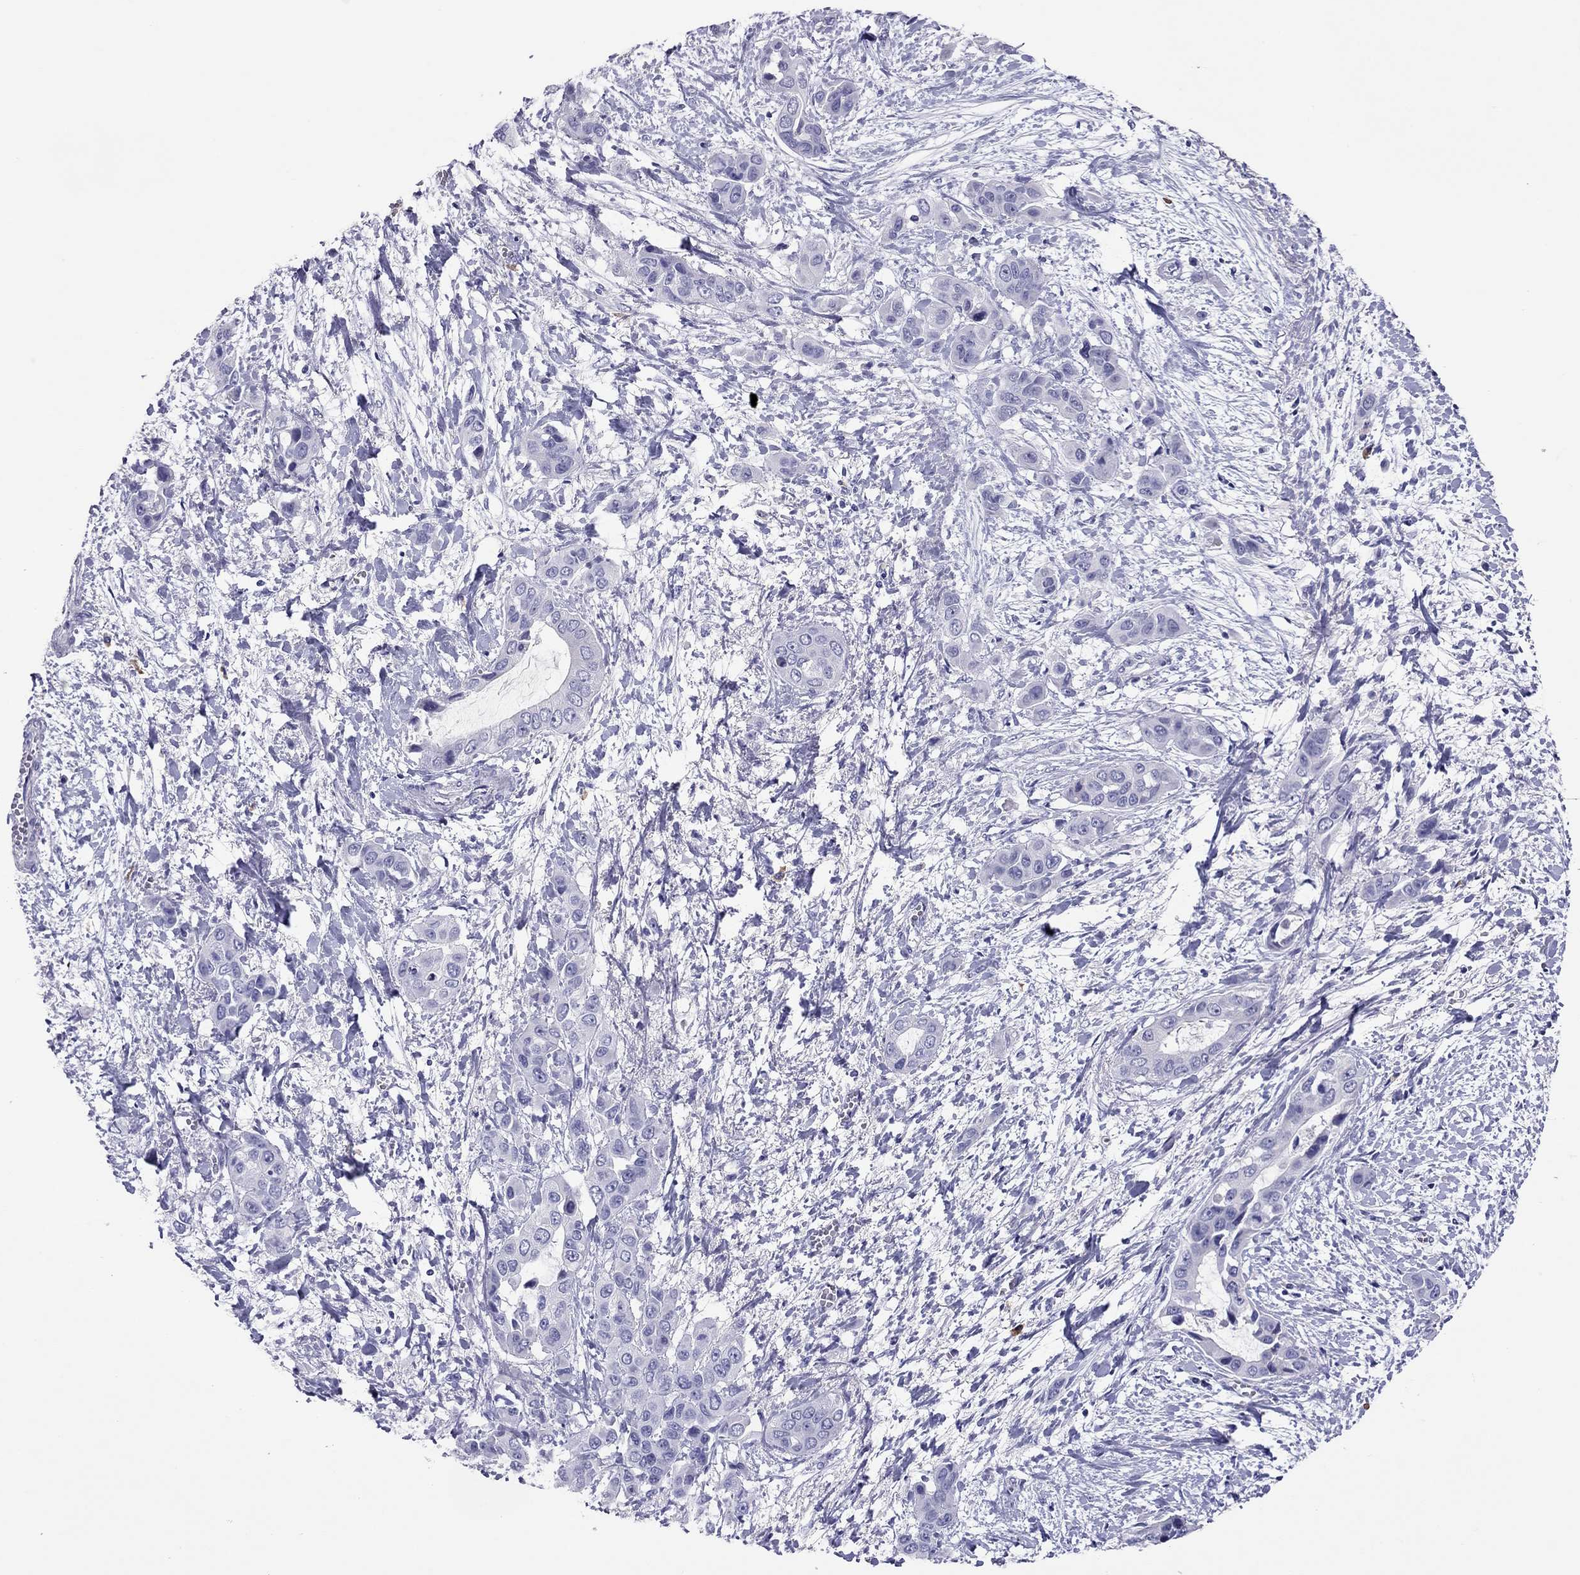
{"staining": {"intensity": "negative", "quantity": "none", "location": "none"}, "tissue": "liver cancer", "cell_type": "Tumor cells", "image_type": "cancer", "snomed": [{"axis": "morphology", "description": "Cholangiocarcinoma"}, {"axis": "topography", "description": "Liver"}], "caption": "Tumor cells show no significant expression in liver cancer (cholangiocarcinoma).", "gene": "CALHM1", "patient": {"sex": "female", "age": 52}}